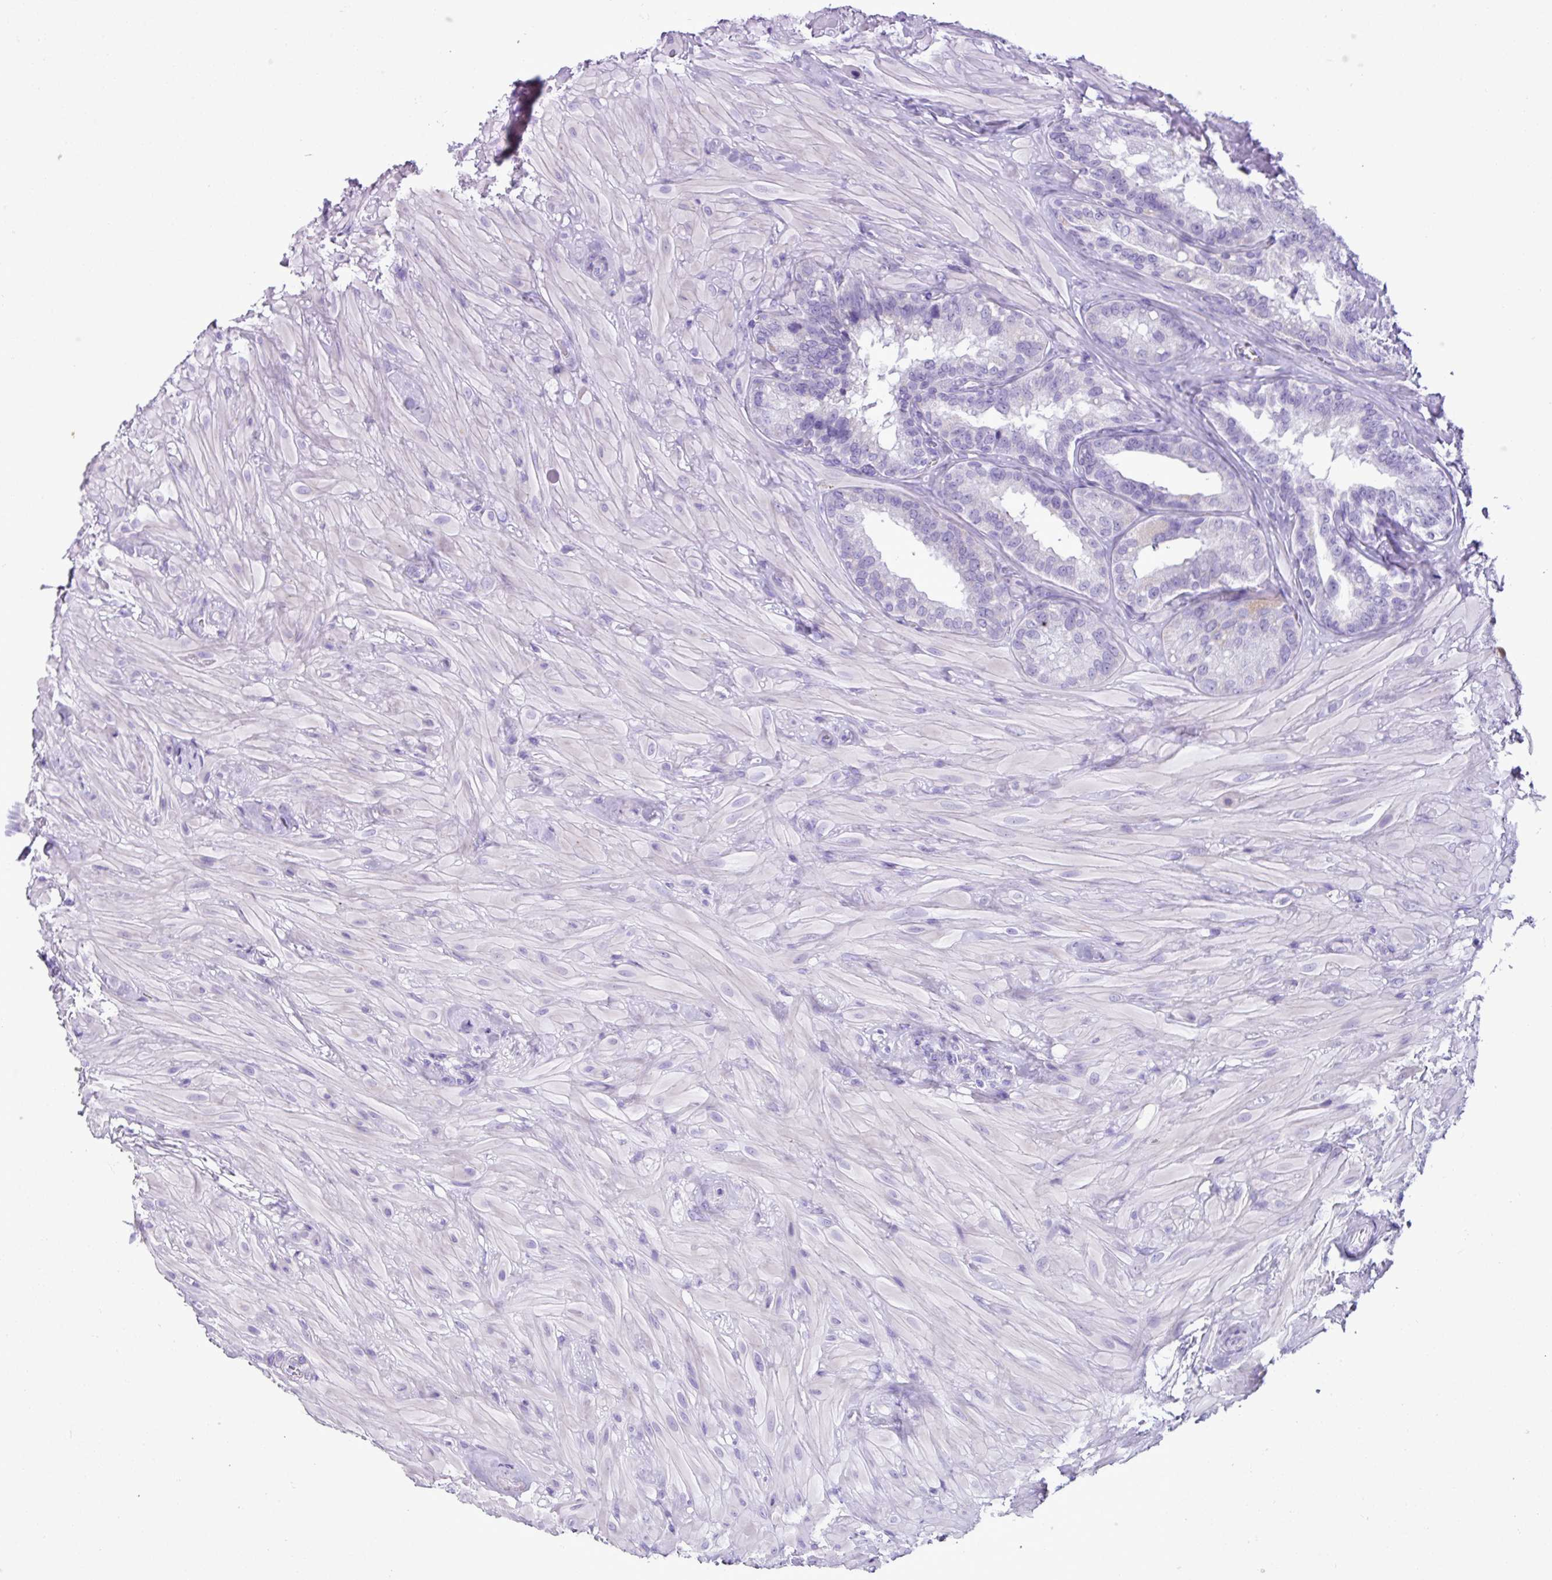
{"staining": {"intensity": "negative", "quantity": "none", "location": "none"}, "tissue": "seminal vesicle", "cell_type": "Glandular cells", "image_type": "normal", "snomed": [{"axis": "morphology", "description": "Normal tissue, NOS"}, {"axis": "topography", "description": "Seminal veicle"}], "caption": "DAB immunohistochemical staining of benign seminal vesicle displays no significant positivity in glandular cells. (DAB (3,3'-diaminobenzidine) immunohistochemistry (IHC), high magnification).", "gene": "AGO3", "patient": {"sex": "male", "age": 60}}